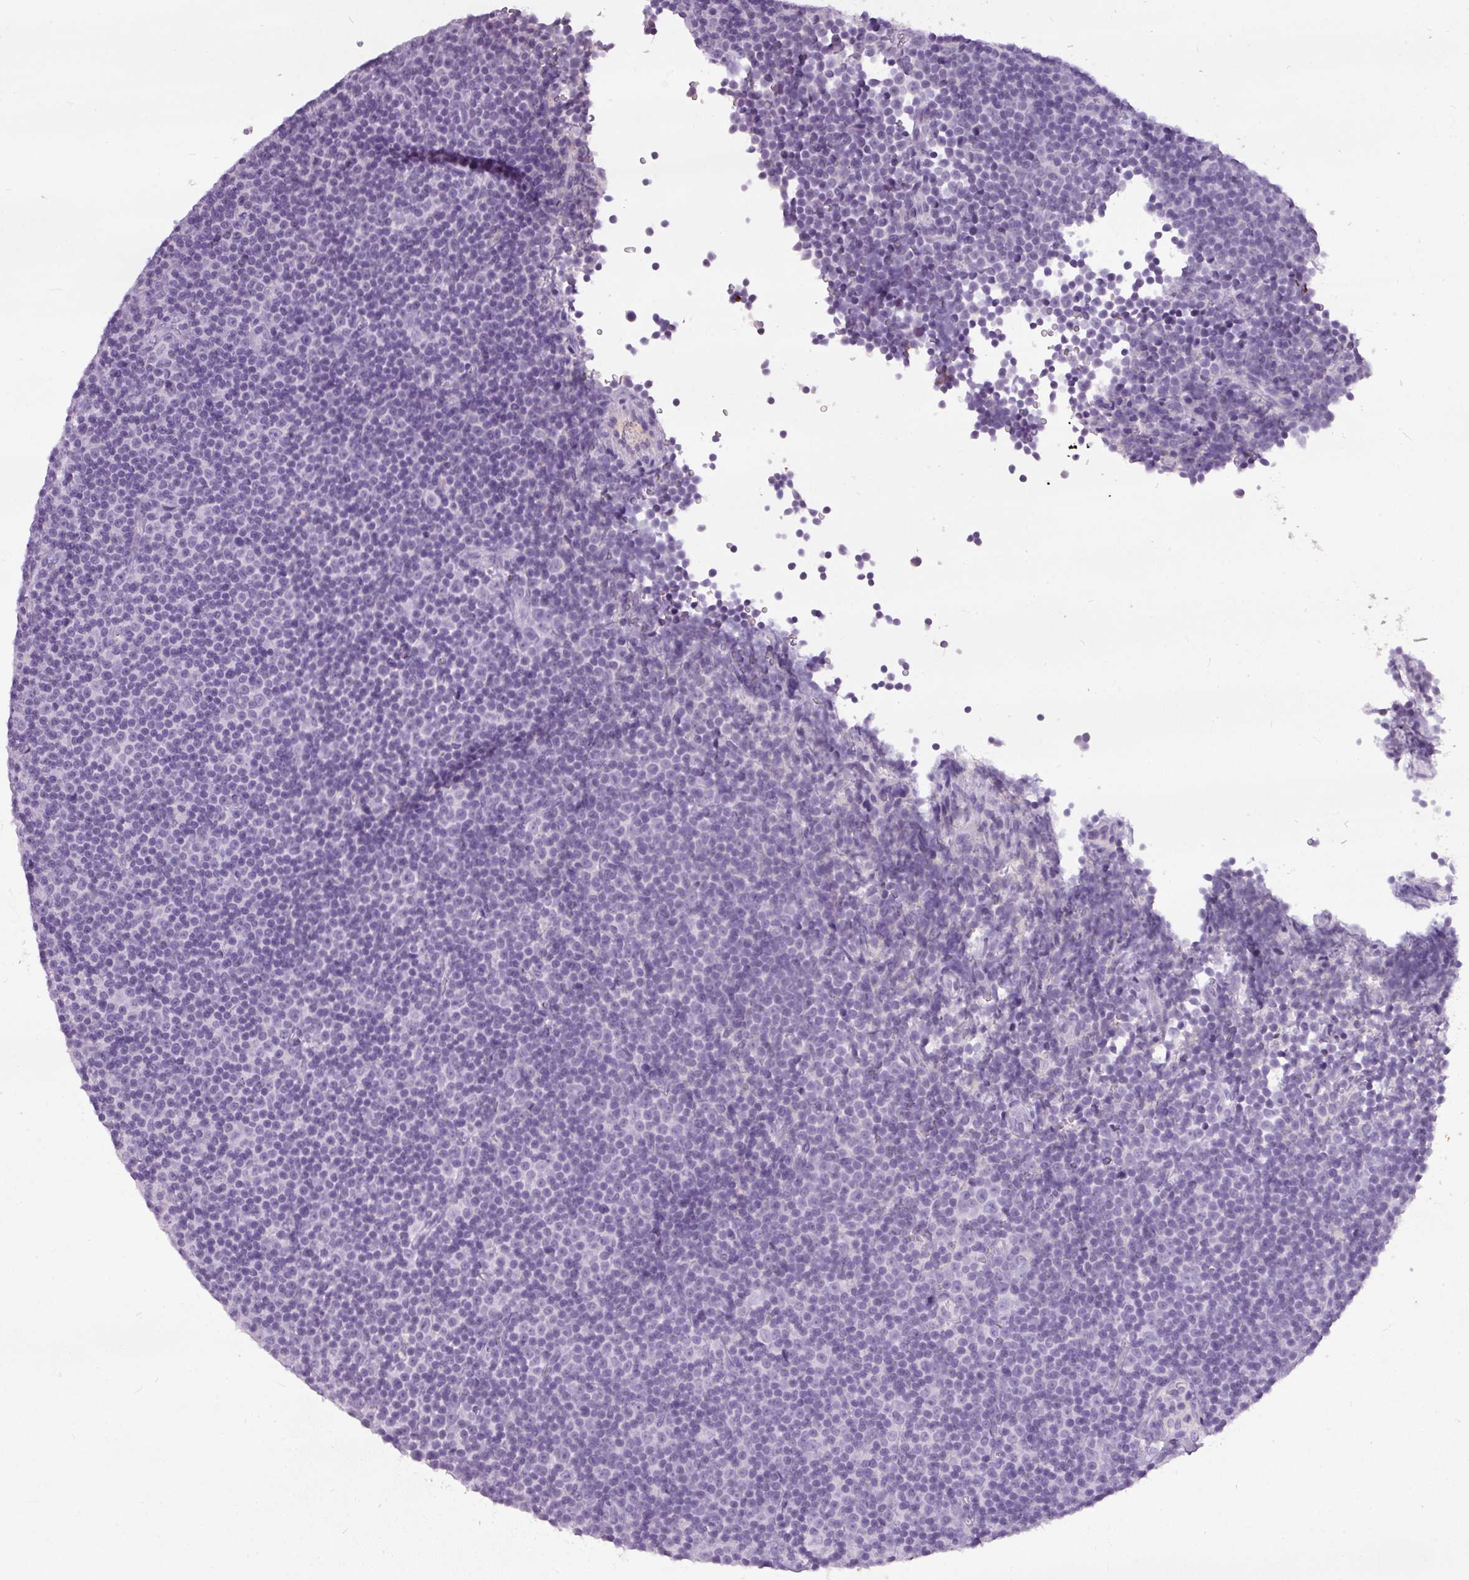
{"staining": {"intensity": "negative", "quantity": "none", "location": "none"}, "tissue": "lymphoma", "cell_type": "Tumor cells", "image_type": "cancer", "snomed": [{"axis": "morphology", "description": "Malignant lymphoma, non-Hodgkin's type, Low grade"}, {"axis": "topography", "description": "Lymph node"}], "caption": "High magnification brightfield microscopy of lymphoma stained with DAB (3,3'-diaminobenzidine) (brown) and counterstained with hematoxylin (blue): tumor cells show no significant expression.", "gene": "TMEM91", "patient": {"sex": "female", "age": 67}}